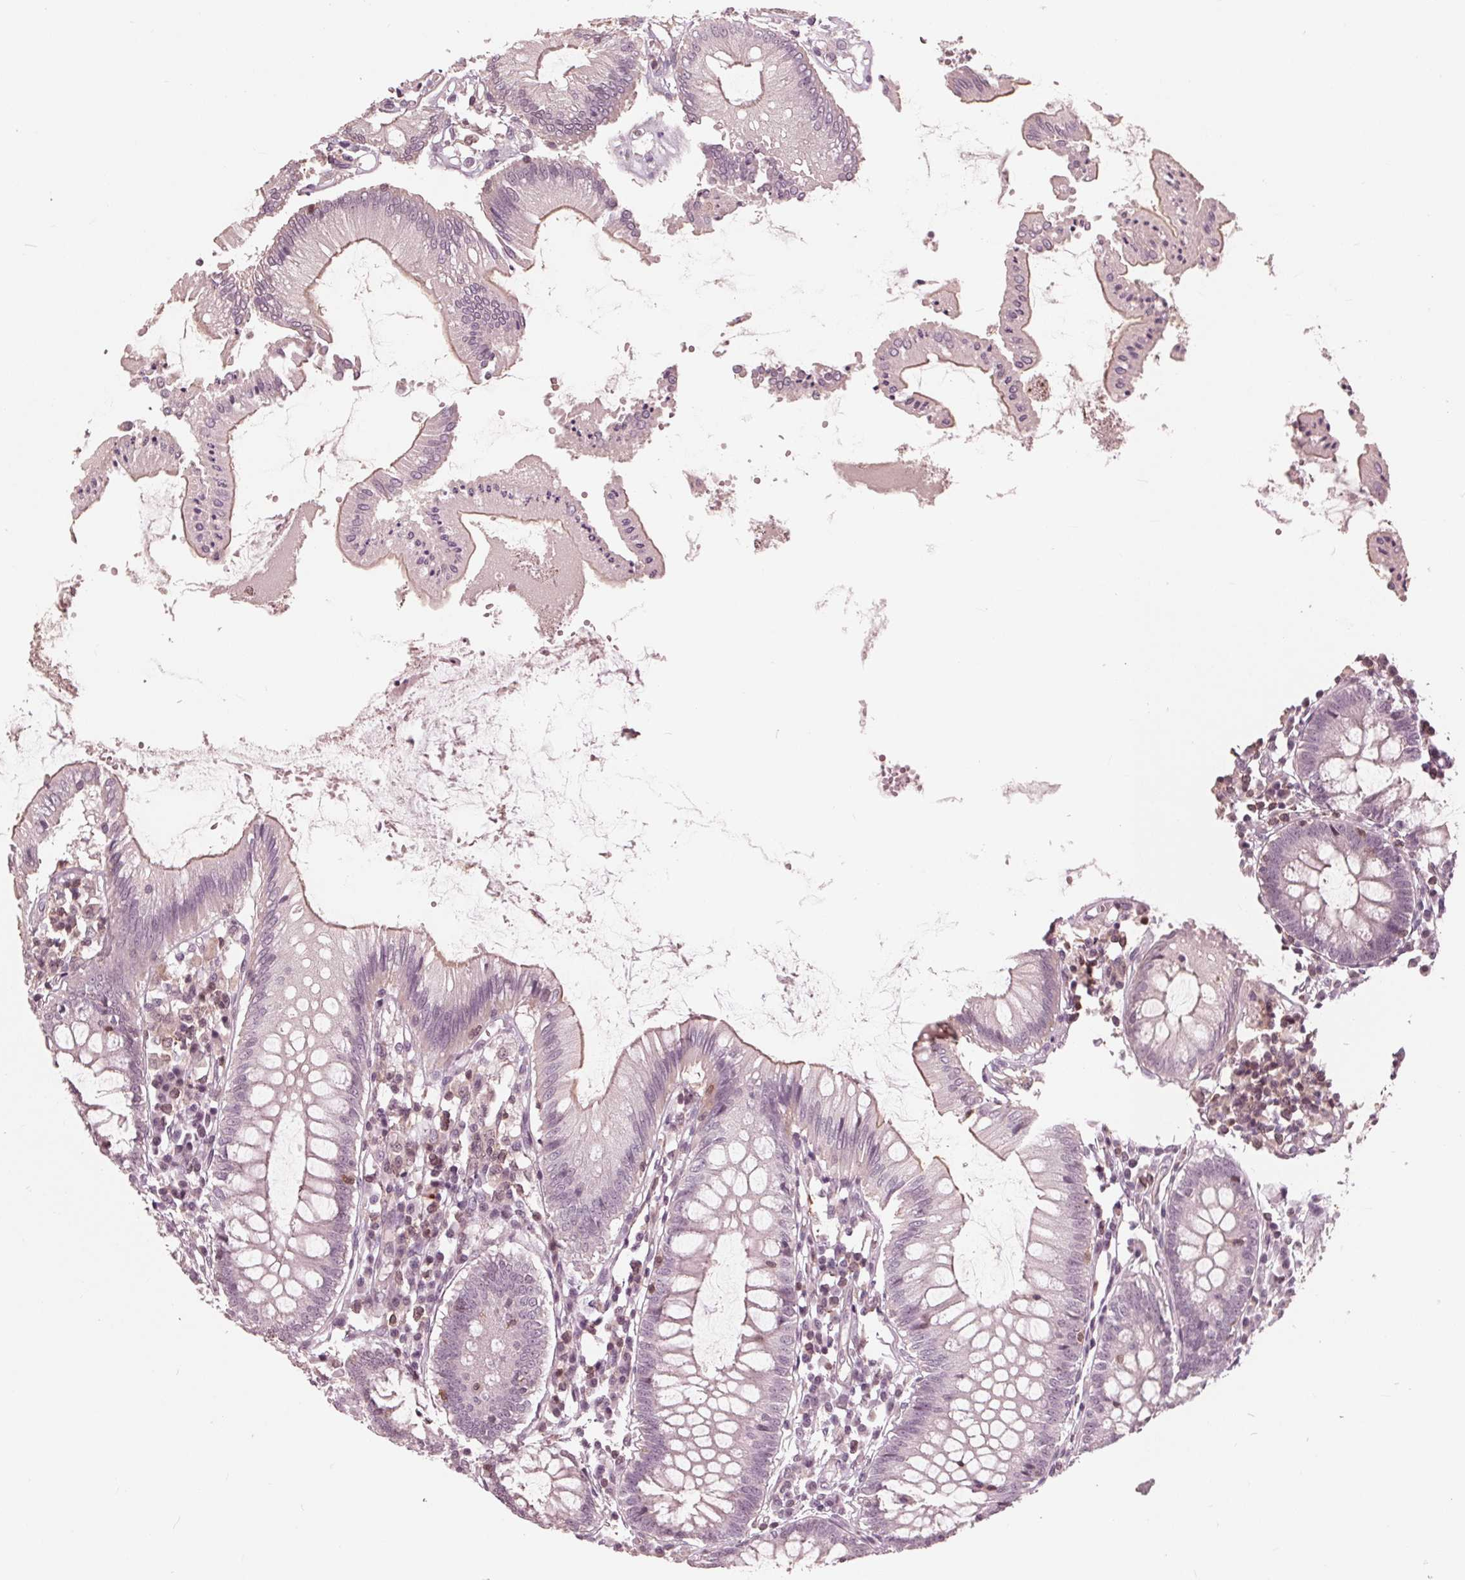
{"staining": {"intensity": "negative", "quantity": "none", "location": "none"}, "tissue": "colon", "cell_type": "Endothelial cells", "image_type": "normal", "snomed": [{"axis": "morphology", "description": "Normal tissue, NOS"}, {"axis": "morphology", "description": "Adenocarcinoma, NOS"}, {"axis": "topography", "description": "Colon"}], "caption": "A photomicrograph of colon stained for a protein reveals no brown staining in endothelial cells. (DAB (3,3'-diaminobenzidine) immunohistochemistry visualized using brightfield microscopy, high magnification).", "gene": "ING3", "patient": {"sex": "male", "age": 83}}